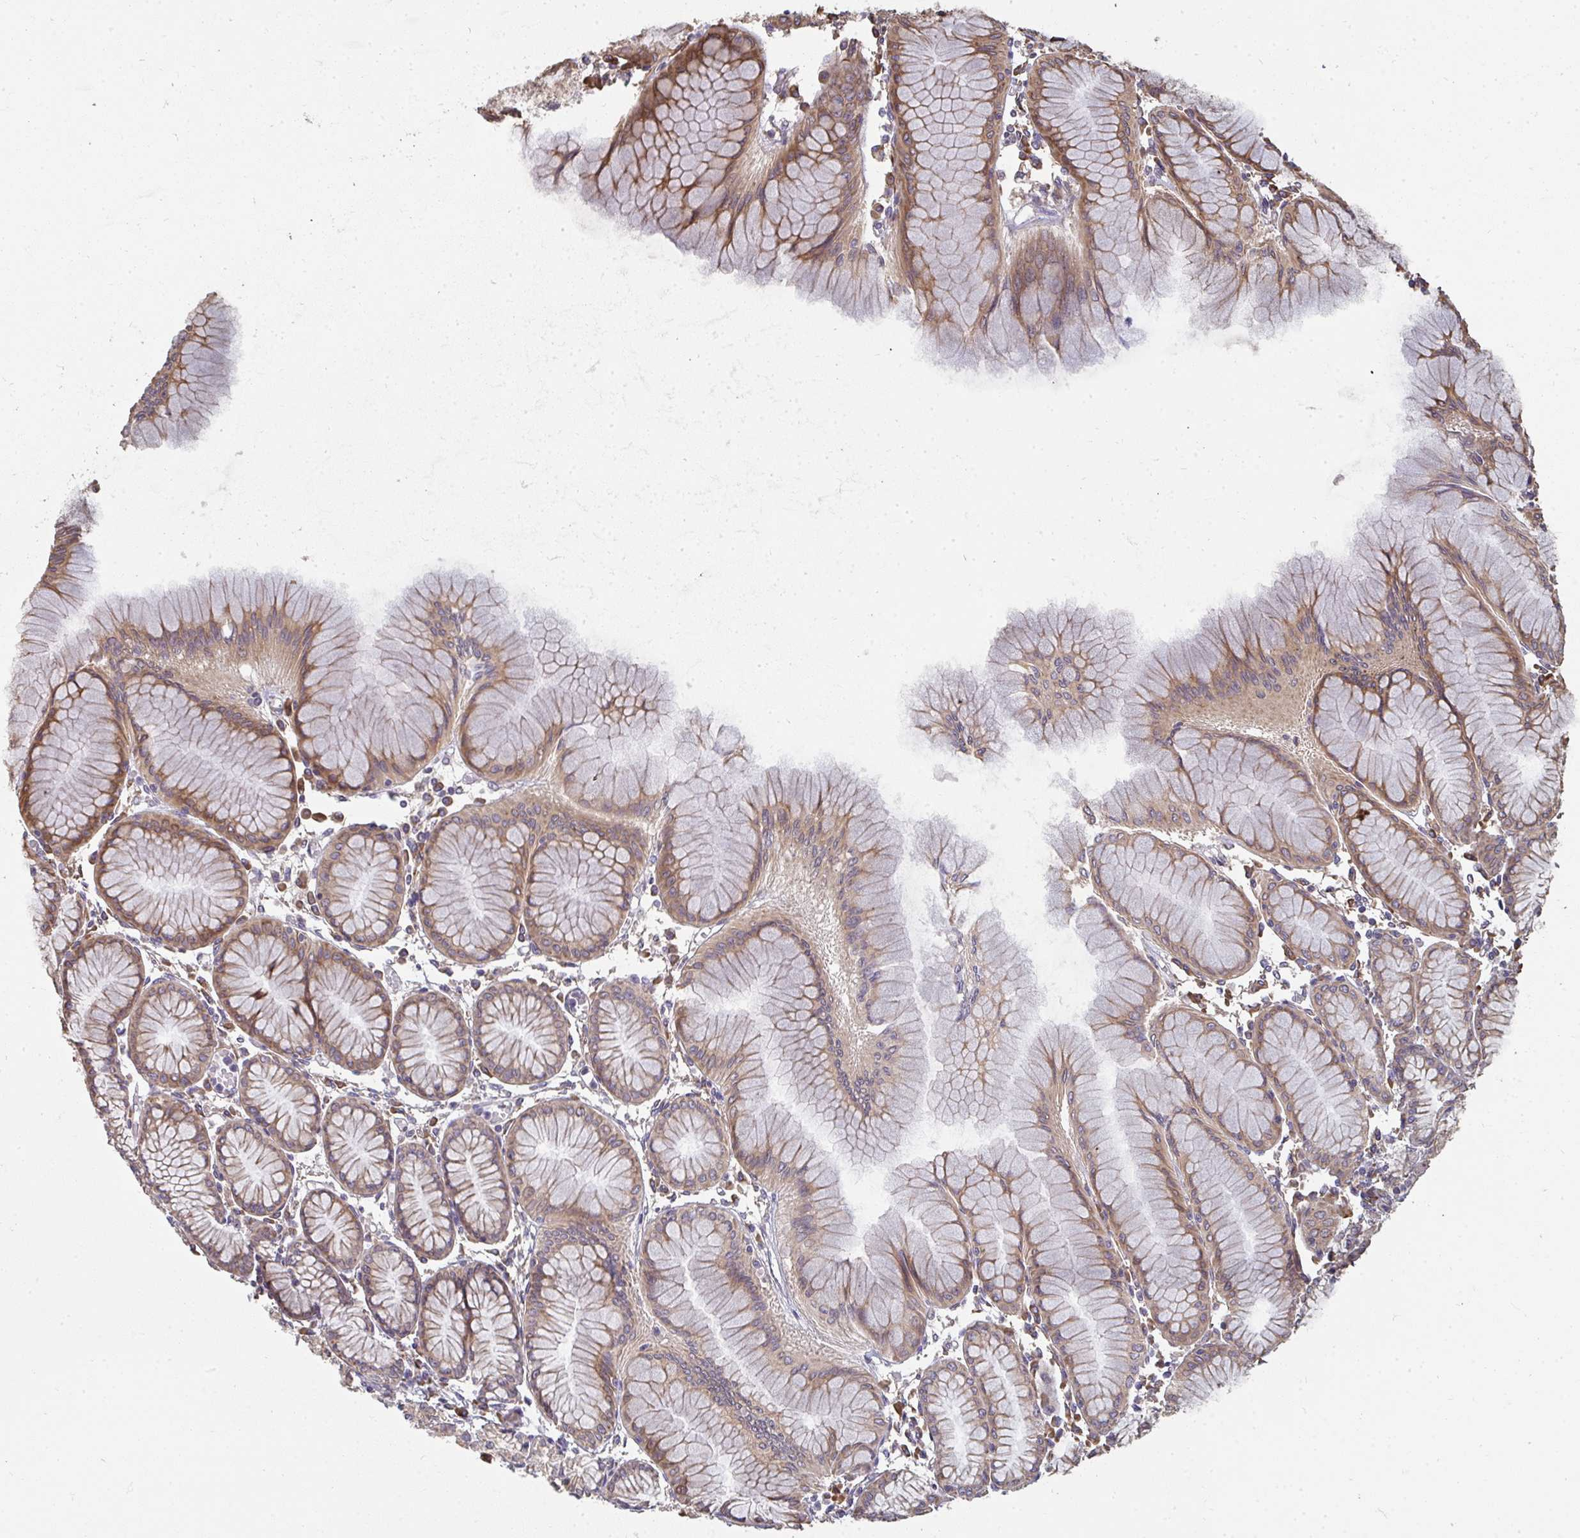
{"staining": {"intensity": "moderate", "quantity": ">75%", "location": "cytoplasmic/membranous"}, "tissue": "stomach", "cell_type": "Glandular cells", "image_type": "normal", "snomed": [{"axis": "morphology", "description": "Normal tissue, NOS"}, {"axis": "topography", "description": "Stomach"}], "caption": "This image displays benign stomach stained with immunohistochemistry (IHC) to label a protein in brown. The cytoplasmic/membranous of glandular cells show moderate positivity for the protein. Nuclei are counter-stained blue.", "gene": "ZFYVE28", "patient": {"sex": "female", "age": 57}}